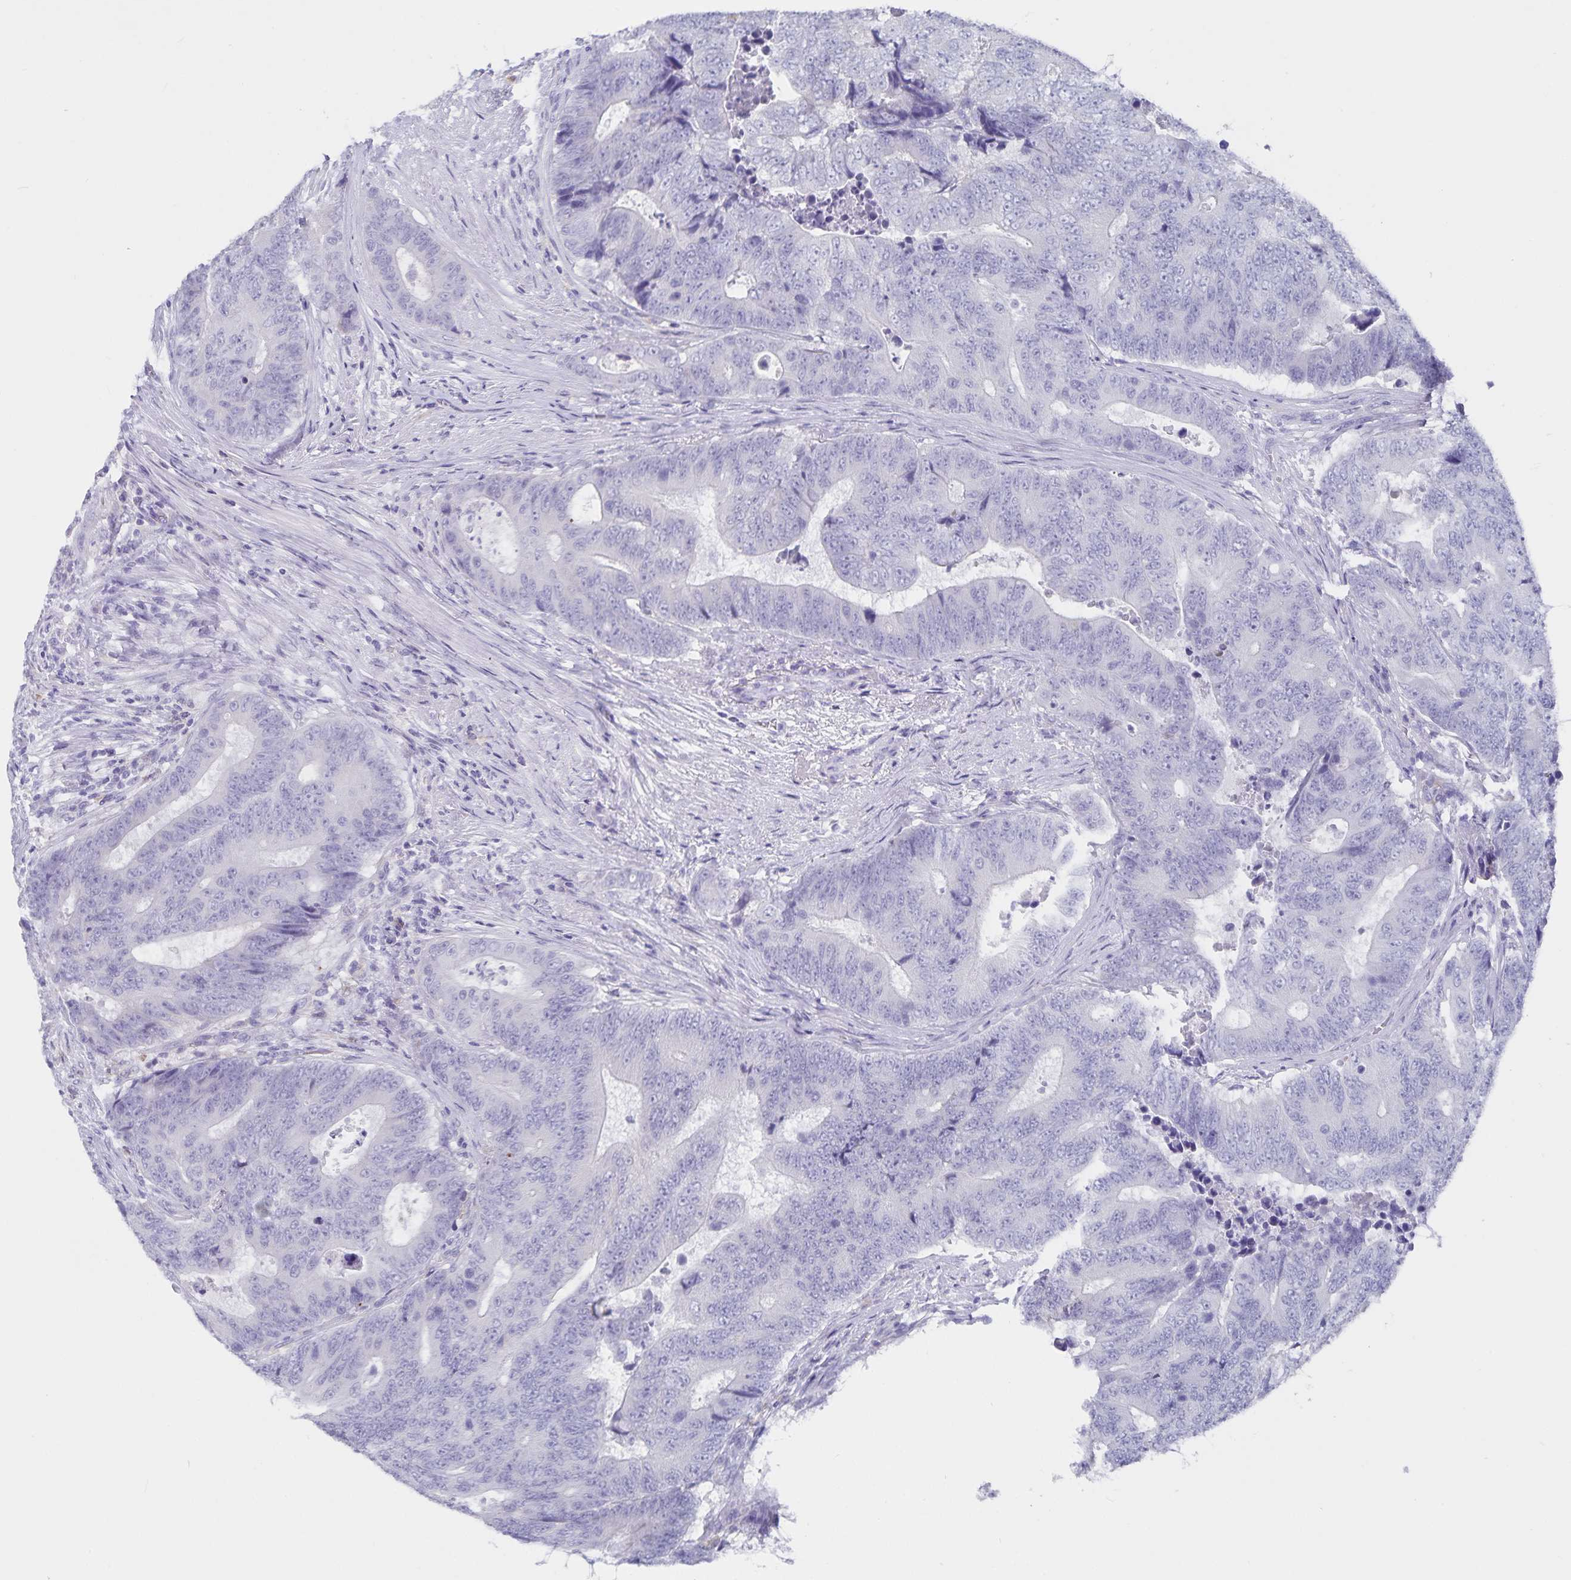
{"staining": {"intensity": "negative", "quantity": "none", "location": "none"}, "tissue": "colorectal cancer", "cell_type": "Tumor cells", "image_type": "cancer", "snomed": [{"axis": "morphology", "description": "Adenocarcinoma, NOS"}, {"axis": "topography", "description": "Colon"}], "caption": "There is no significant staining in tumor cells of colorectal cancer (adenocarcinoma).", "gene": "PLAC1", "patient": {"sex": "female", "age": 48}}